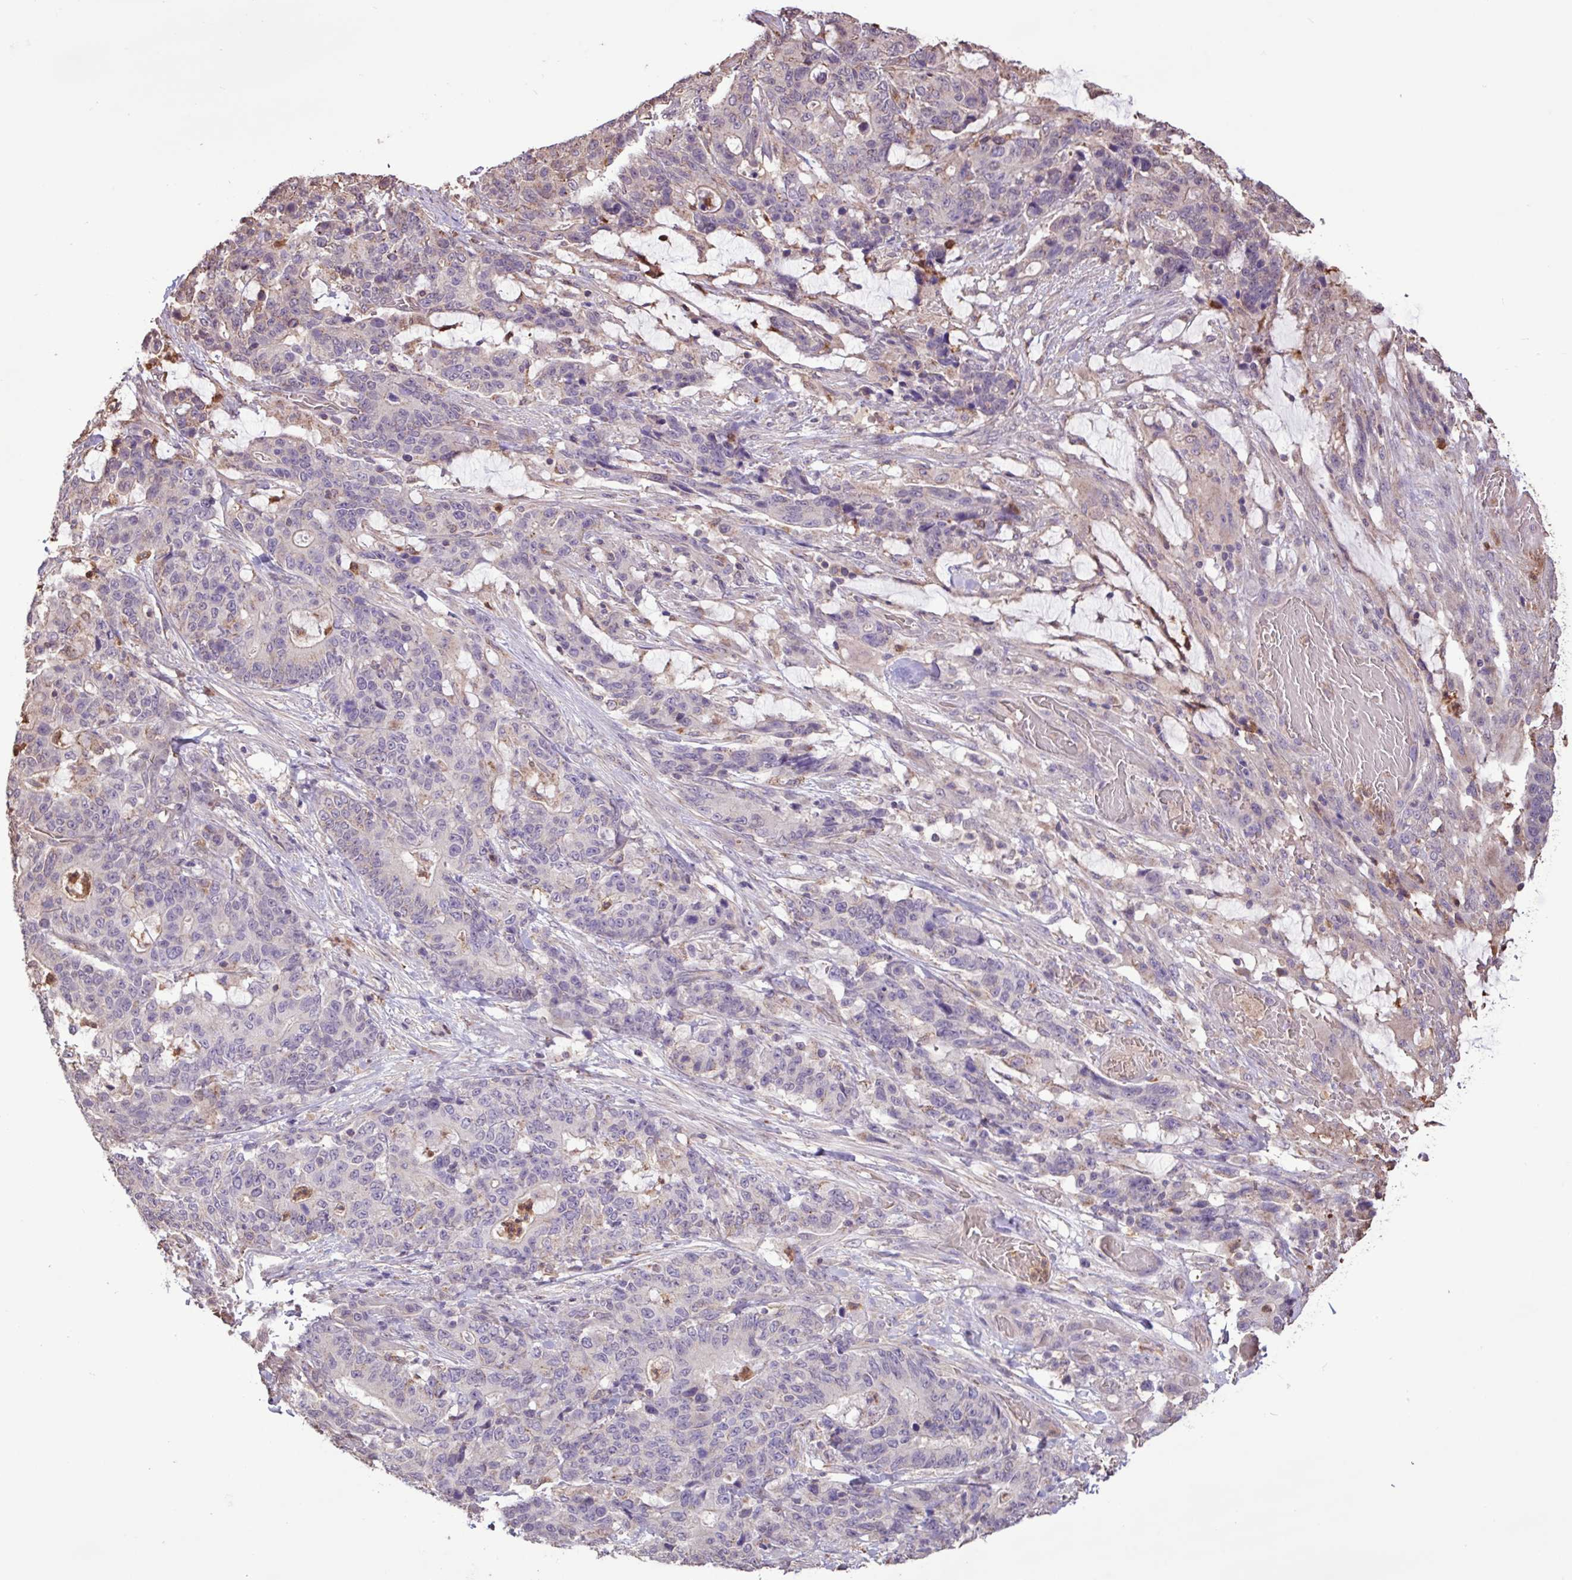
{"staining": {"intensity": "negative", "quantity": "none", "location": "none"}, "tissue": "stomach cancer", "cell_type": "Tumor cells", "image_type": "cancer", "snomed": [{"axis": "morphology", "description": "Normal tissue, NOS"}, {"axis": "morphology", "description": "Adenocarcinoma, NOS"}, {"axis": "topography", "description": "Stomach"}], "caption": "High power microscopy image of an immunohistochemistry image of adenocarcinoma (stomach), revealing no significant staining in tumor cells.", "gene": "CHST11", "patient": {"sex": "female", "age": 64}}